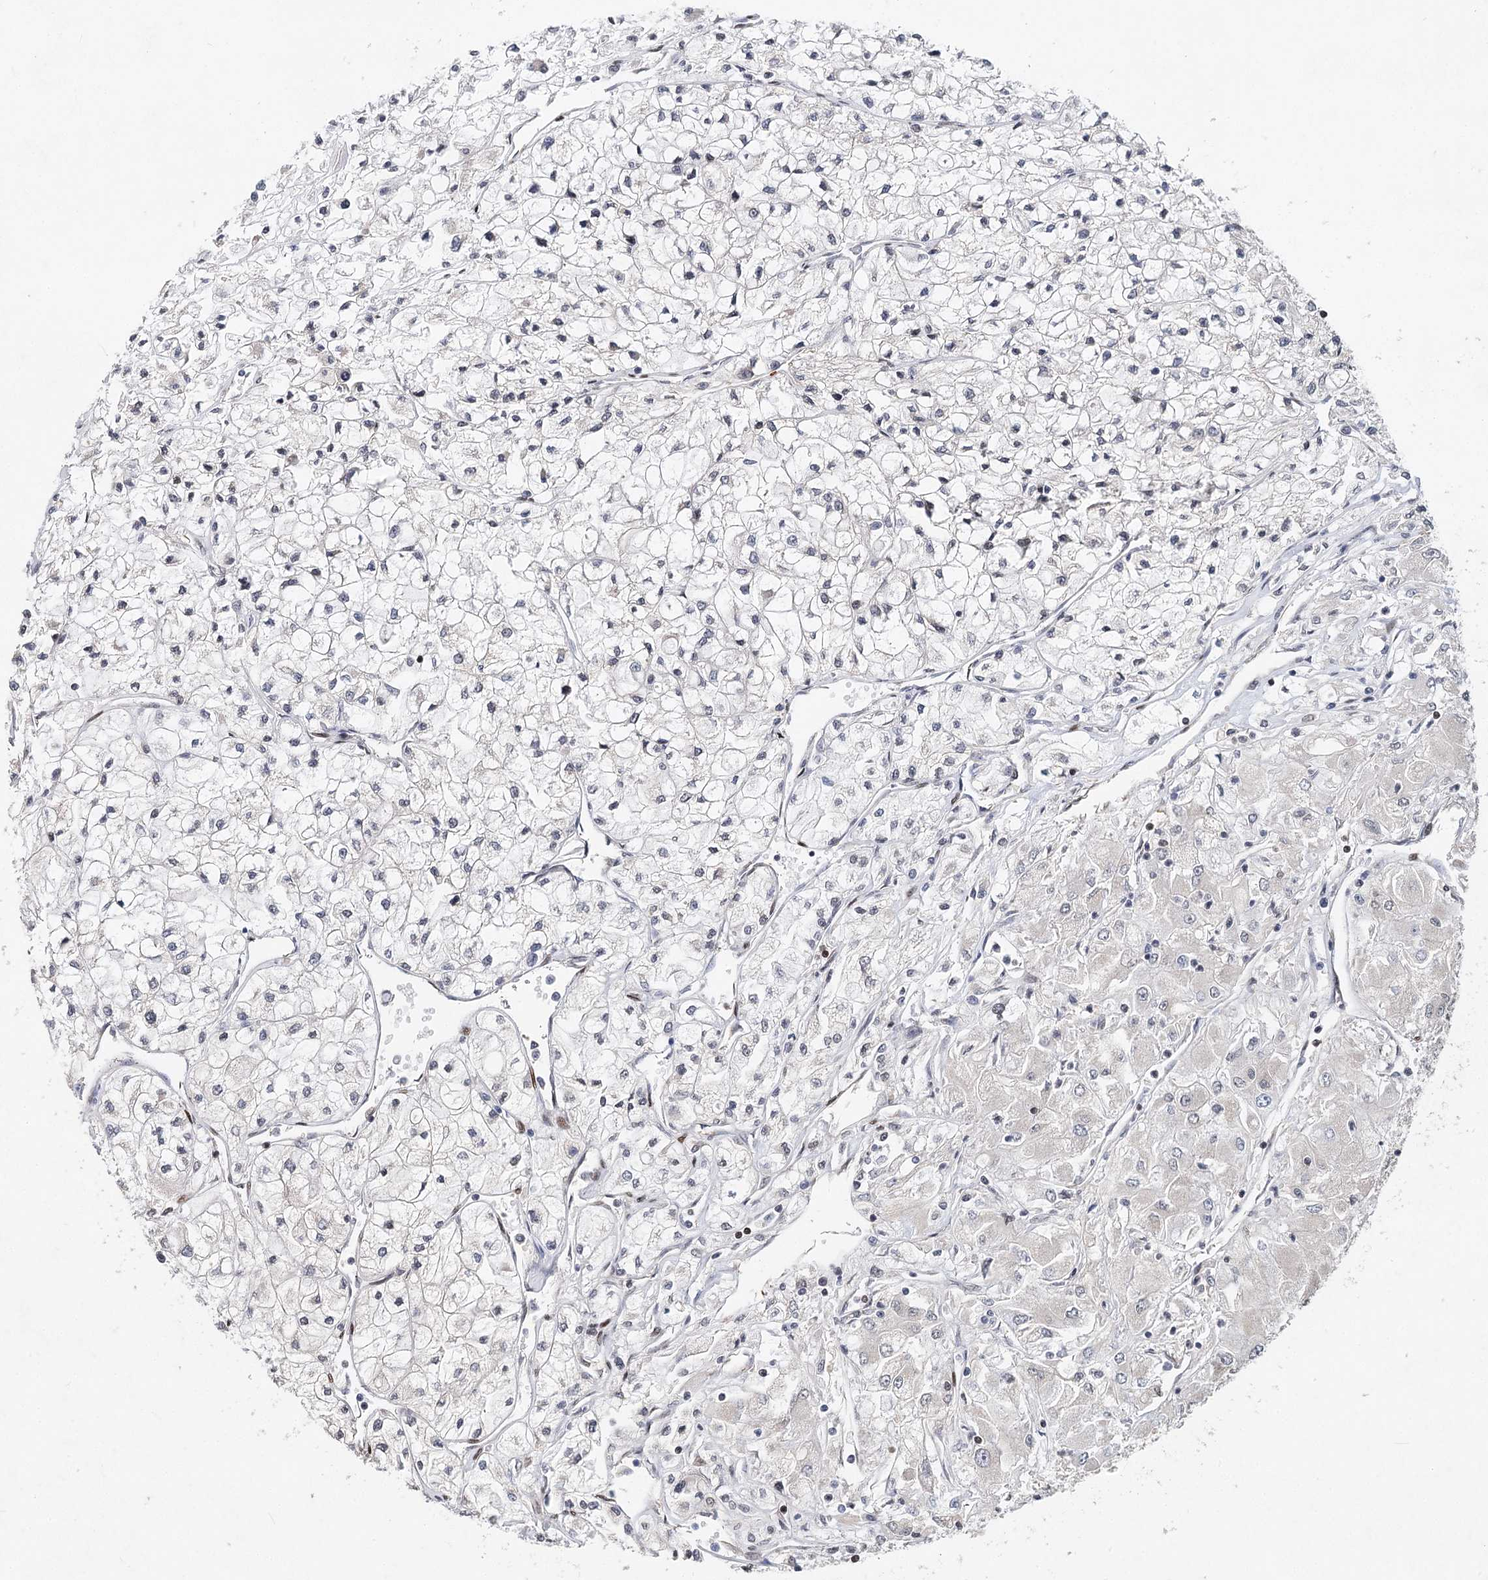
{"staining": {"intensity": "negative", "quantity": "none", "location": "none"}, "tissue": "renal cancer", "cell_type": "Tumor cells", "image_type": "cancer", "snomed": [{"axis": "morphology", "description": "Adenocarcinoma, NOS"}, {"axis": "topography", "description": "Kidney"}], "caption": "Tumor cells show no significant protein staining in renal adenocarcinoma.", "gene": "FRMD4A", "patient": {"sex": "male", "age": 80}}